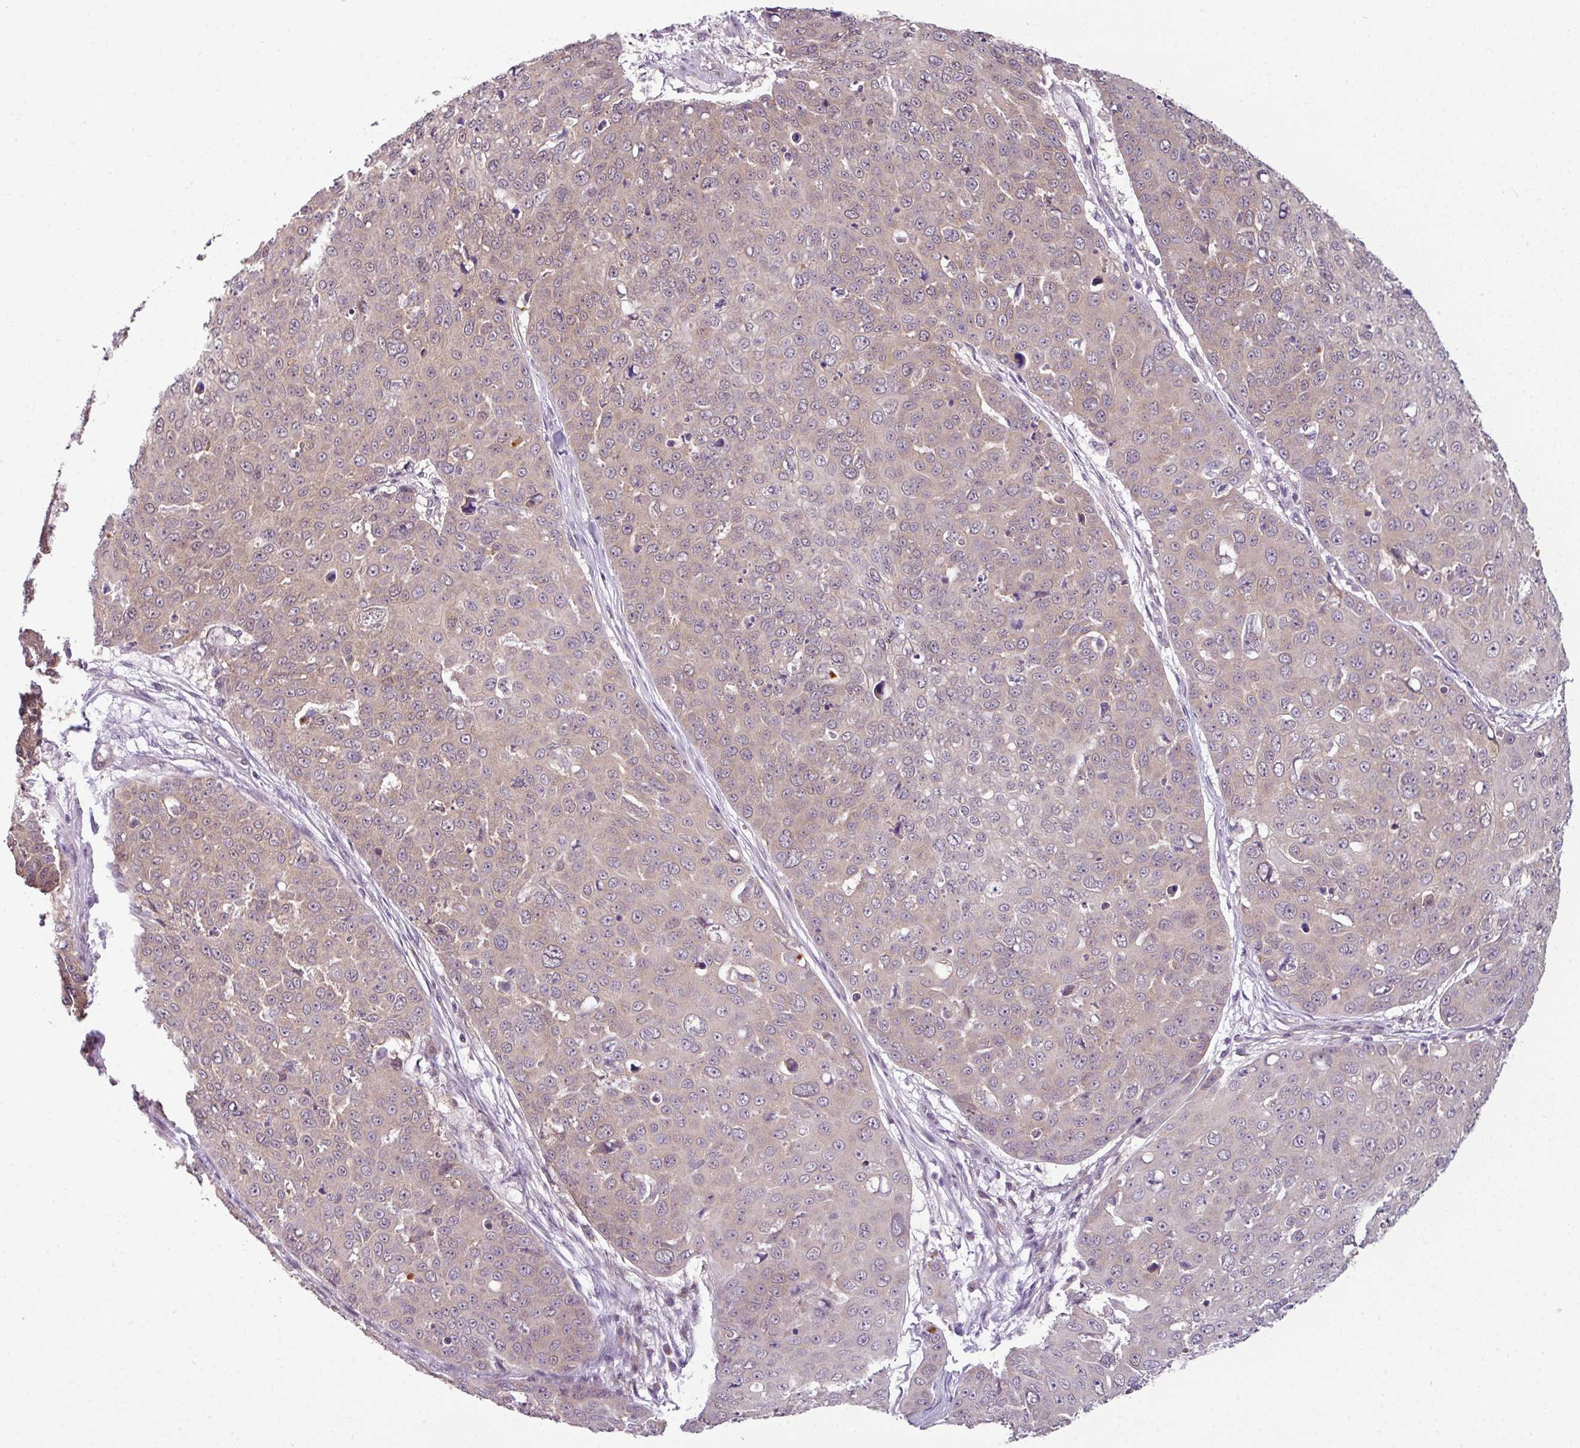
{"staining": {"intensity": "weak", "quantity": ">75%", "location": "cytoplasmic/membranous"}, "tissue": "skin cancer", "cell_type": "Tumor cells", "image_type": "cancer", "snomed": [{"axis": "morphology", "description": "Squamous cell carcinoma, NOS"}, {"axis": "topography", "description": "Skin"}], "caption": "Skin cancer tissue reveals weak cytoplasmic/membranous staining in approximately >75% of tumor cells The protein of interest is shown in brown color, while the nuclei are stained blue.", "gene": "DERPC", "patient": {"sex": "male", "age": 71}}